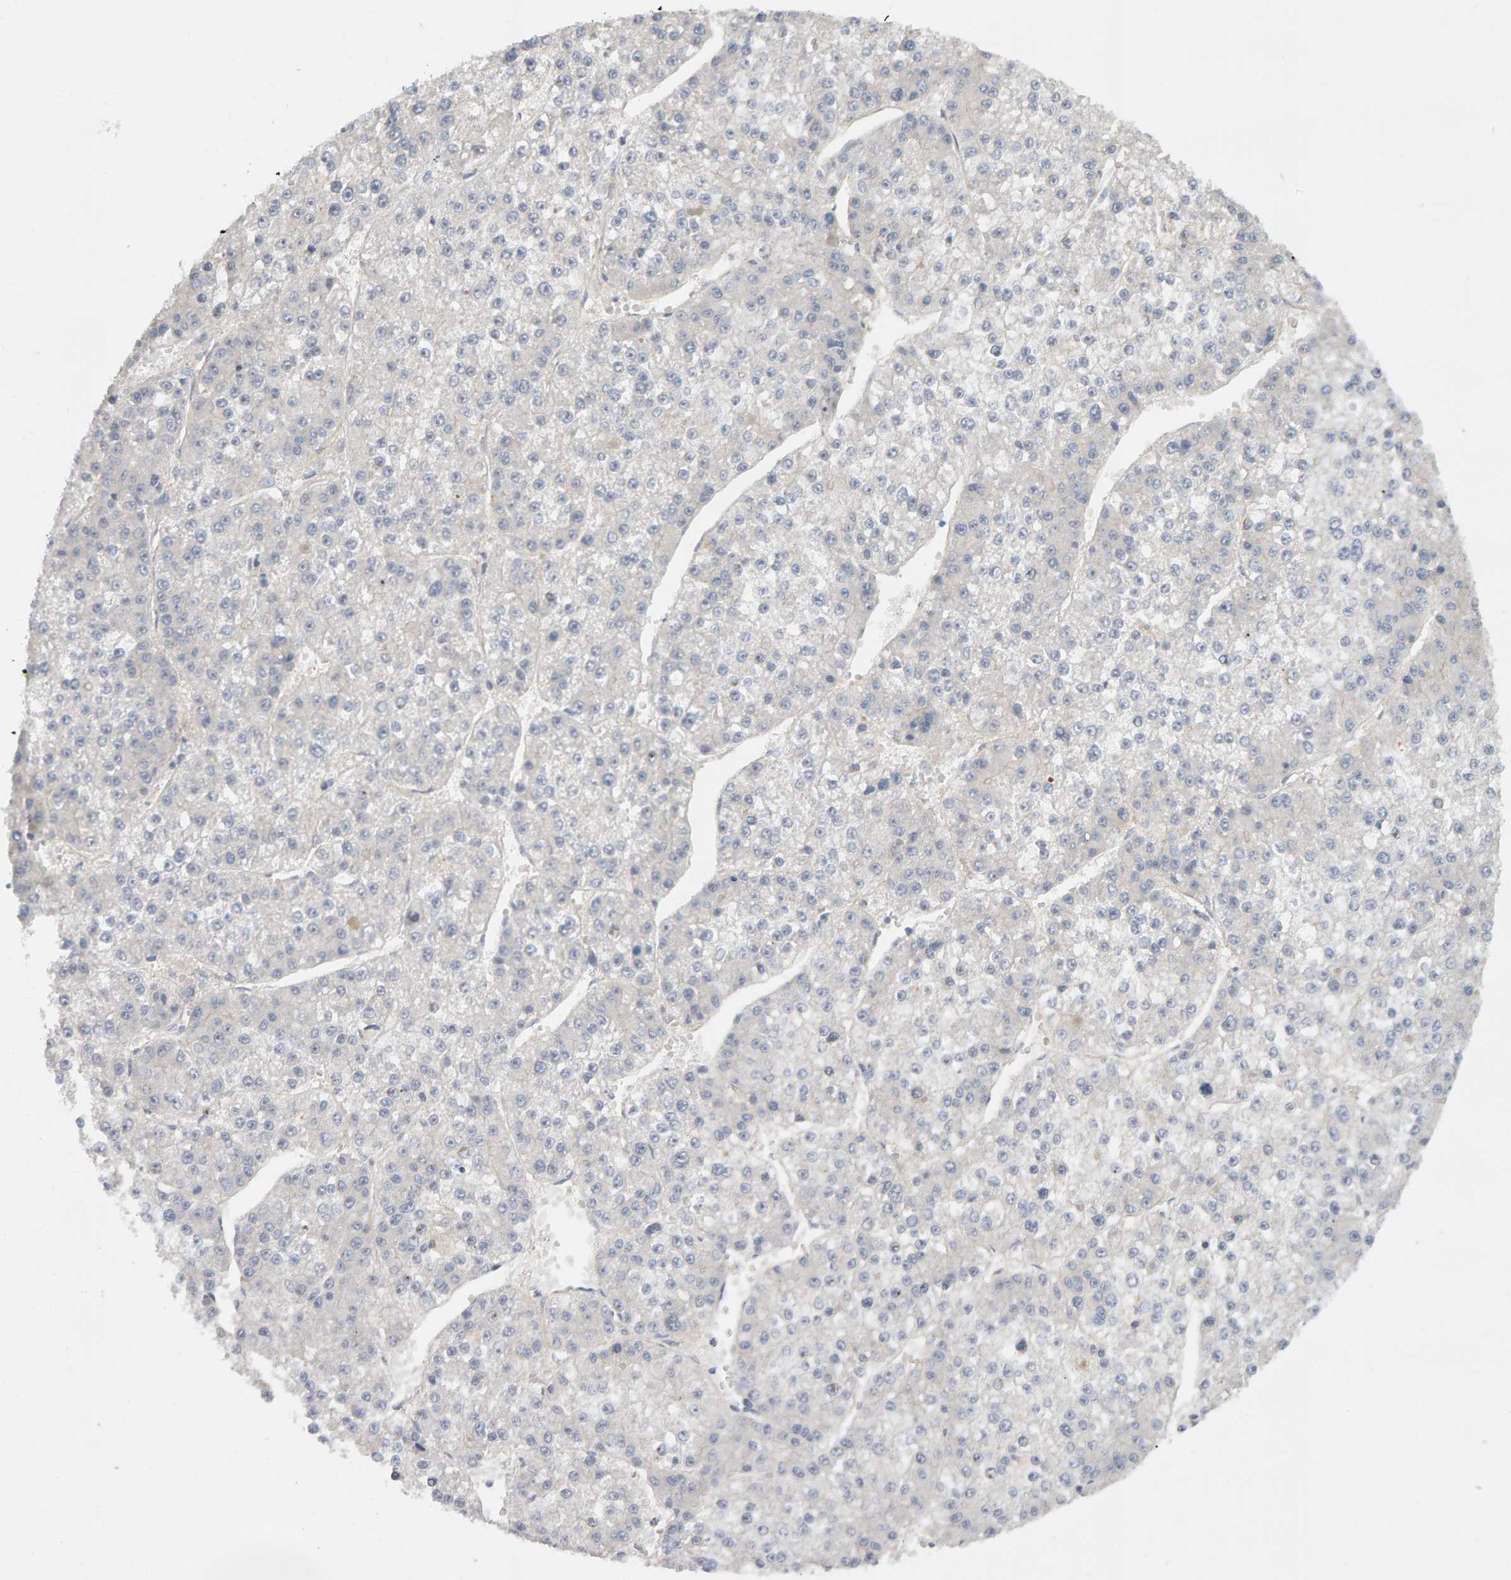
{"staining": {"intensity": "negative", "quantity": "none", "location": "none"}, "tissue": "liver cancer", "cell_type": "Tumor cells", "image_type": "cancer", "snomed": [{"axis": "morphology", "description": "Carcinoma, Hepatocellular, NOS"}, {"axis": "topography", "description": "Liver"}], "caption": "Tumor cells are negative for brown protein staining in hepatocellular carcinoma (liver).", "gene": "PPP1R16A", "patient": {"sex": "female", "age": 73}}